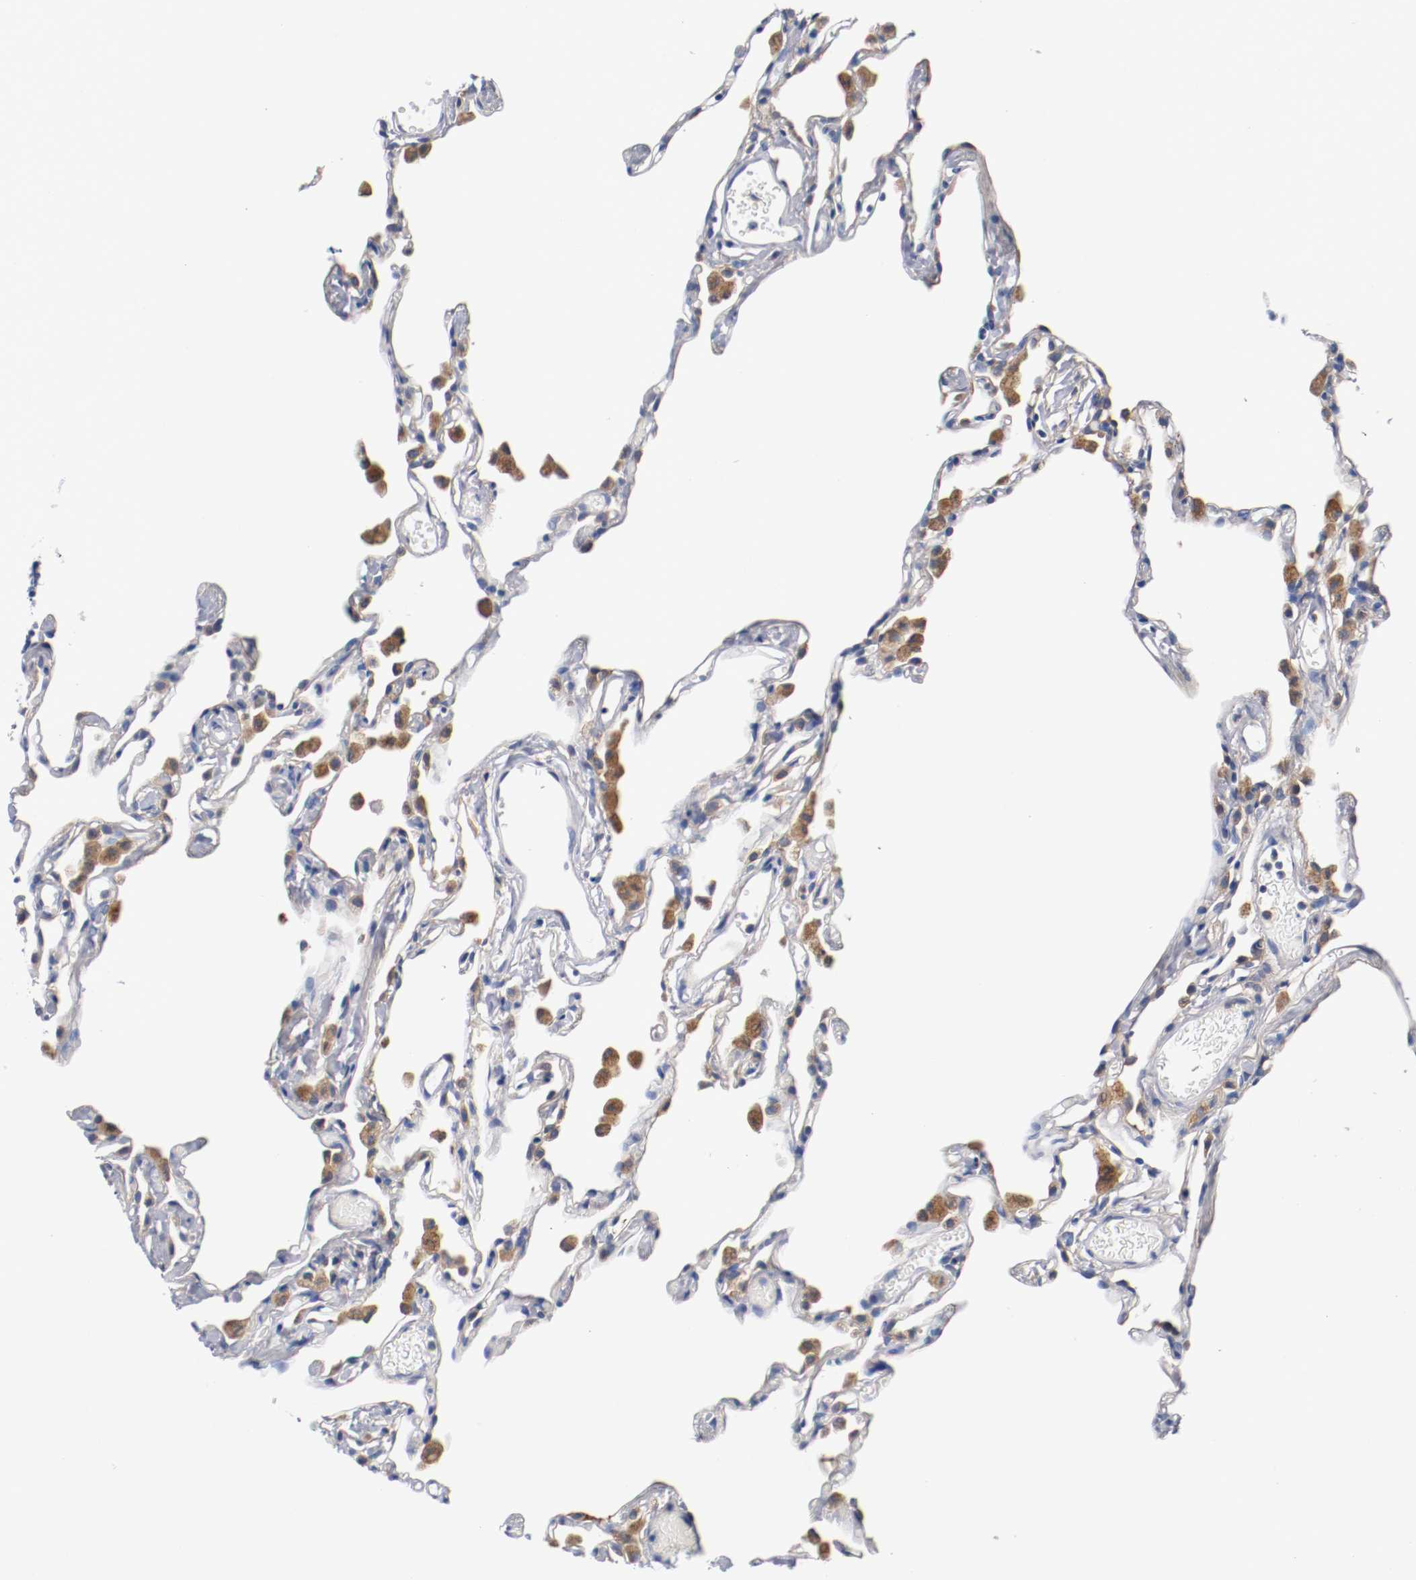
{"staining": {"intensity": "negative", "quantity": "none", "location": "none"}, "tissue": "lung", "cell_type": "Alveolar cells", "image_type": "normal", "snomed": [{"axis": "morphology", "description": "Normal tissue, NOS"}, {"axis": "topography", "description": "Lung"}], "caption": "Alveolar cells show no significant protein expression in normal lung. (Brightfield microscopy of DAB (3,3'-diaminobenzidine) immunohistochemistry at high magnification).", "gene": "HGS", "patient": {"sex": "female", "age": 49}}